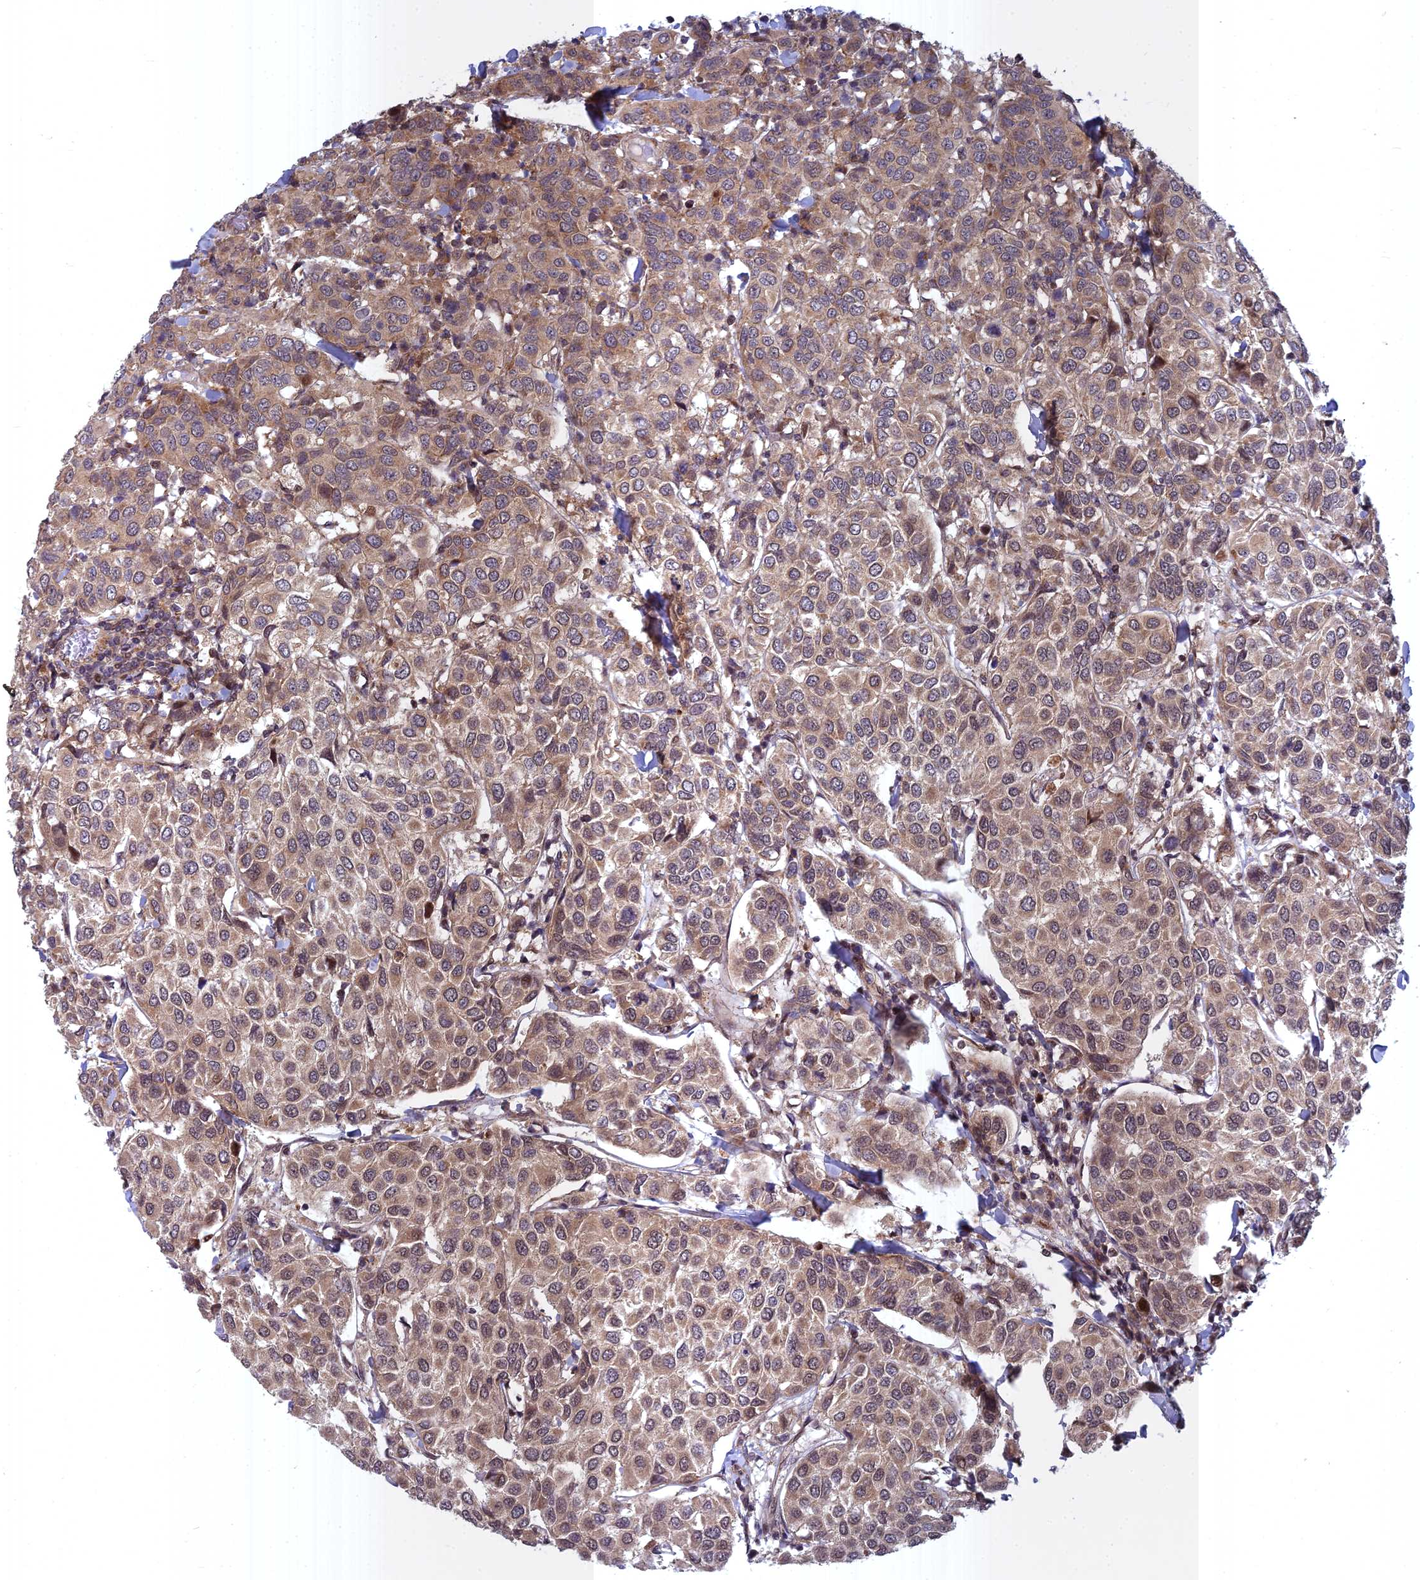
{"staining": {"intensity": "moderate", "quantity": ">75%", "location": "cytoplasmic/membranous,nuclear"}, "tissue": "breast cancer", "cell_type": "Tumor cells", "image_type": "cancer", "snomed": [{"axis": "morphology", "description": "Duct carcinoma"}, {"axis": "topography", "description": "Breast"}], "caption": "There is medium levels of moderate cytoplasmic/membranous and nuclear positivity in tumor cells of breast cancer, as demonstrated by immunohistochemical staining (brown color).", "gene": "COMMD2", "patient": {"sex": "female", "age": 55}}